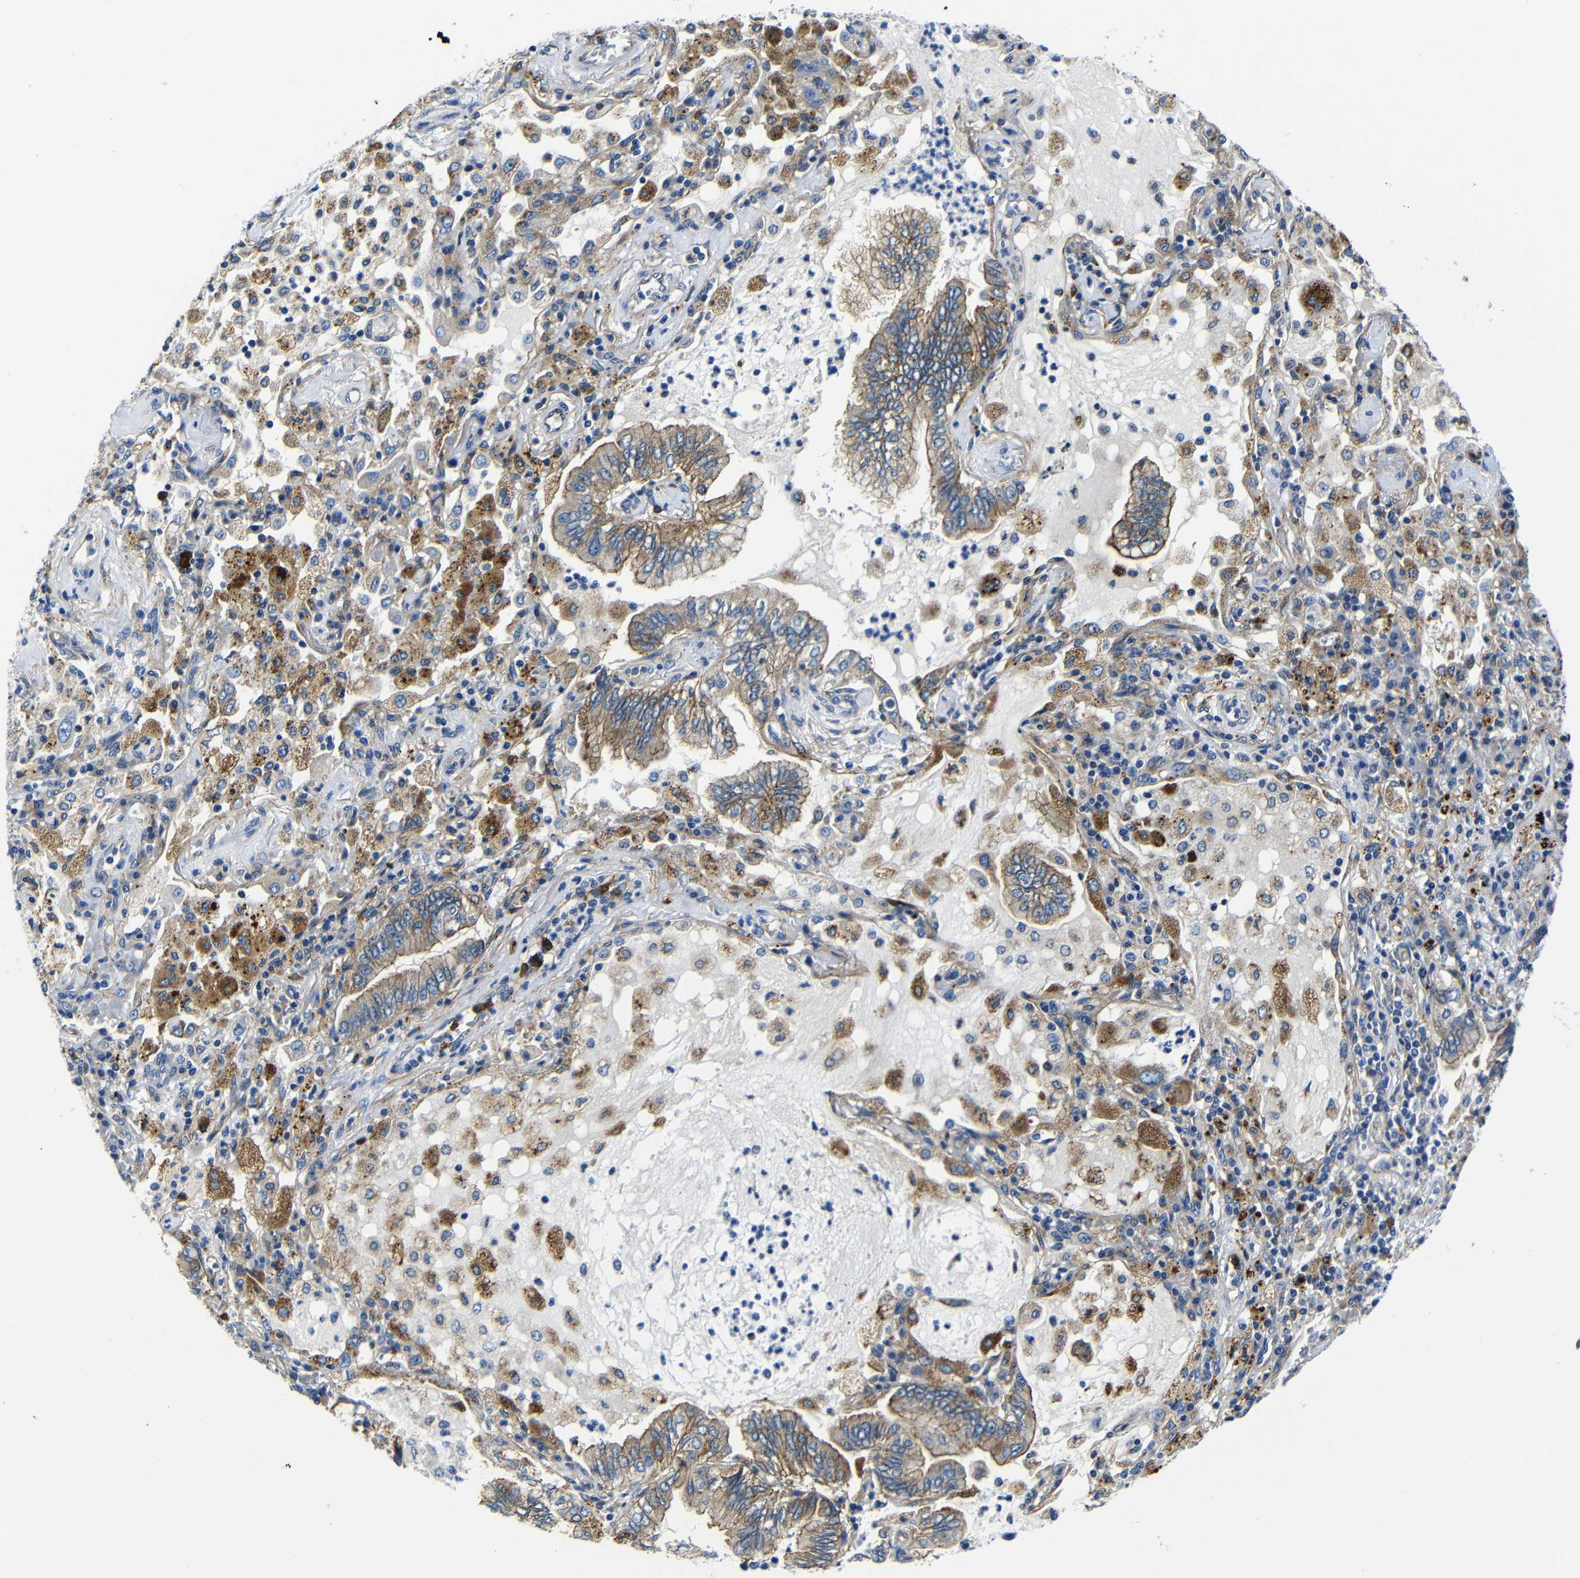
{"staining": {"intensity": "moderate", "quantity": ">75%", "location": "cytoplasmic/membranous"}, "tissue": "lung cancer", "cell_type": "Tumor cells", "image_type": "cancer", "snomed": [{"axis": "morphology", "description": "Normal tissue, NOS"}, {"axis": "morphology", "description": "Adenocarcinoma, NOS"}, {"axis": "topography", "description": "Bronchus"}, {"axis": "topography", "description": "Lung"}], "caption": "This is a micrograph of IHC staining of adenocarcinoma (lung), which shows moderate expression in the cytoplasmic/membranous of tumor cells.", "gene": "GIMAP2", "patient": {"sex": "female", "age": 70}}